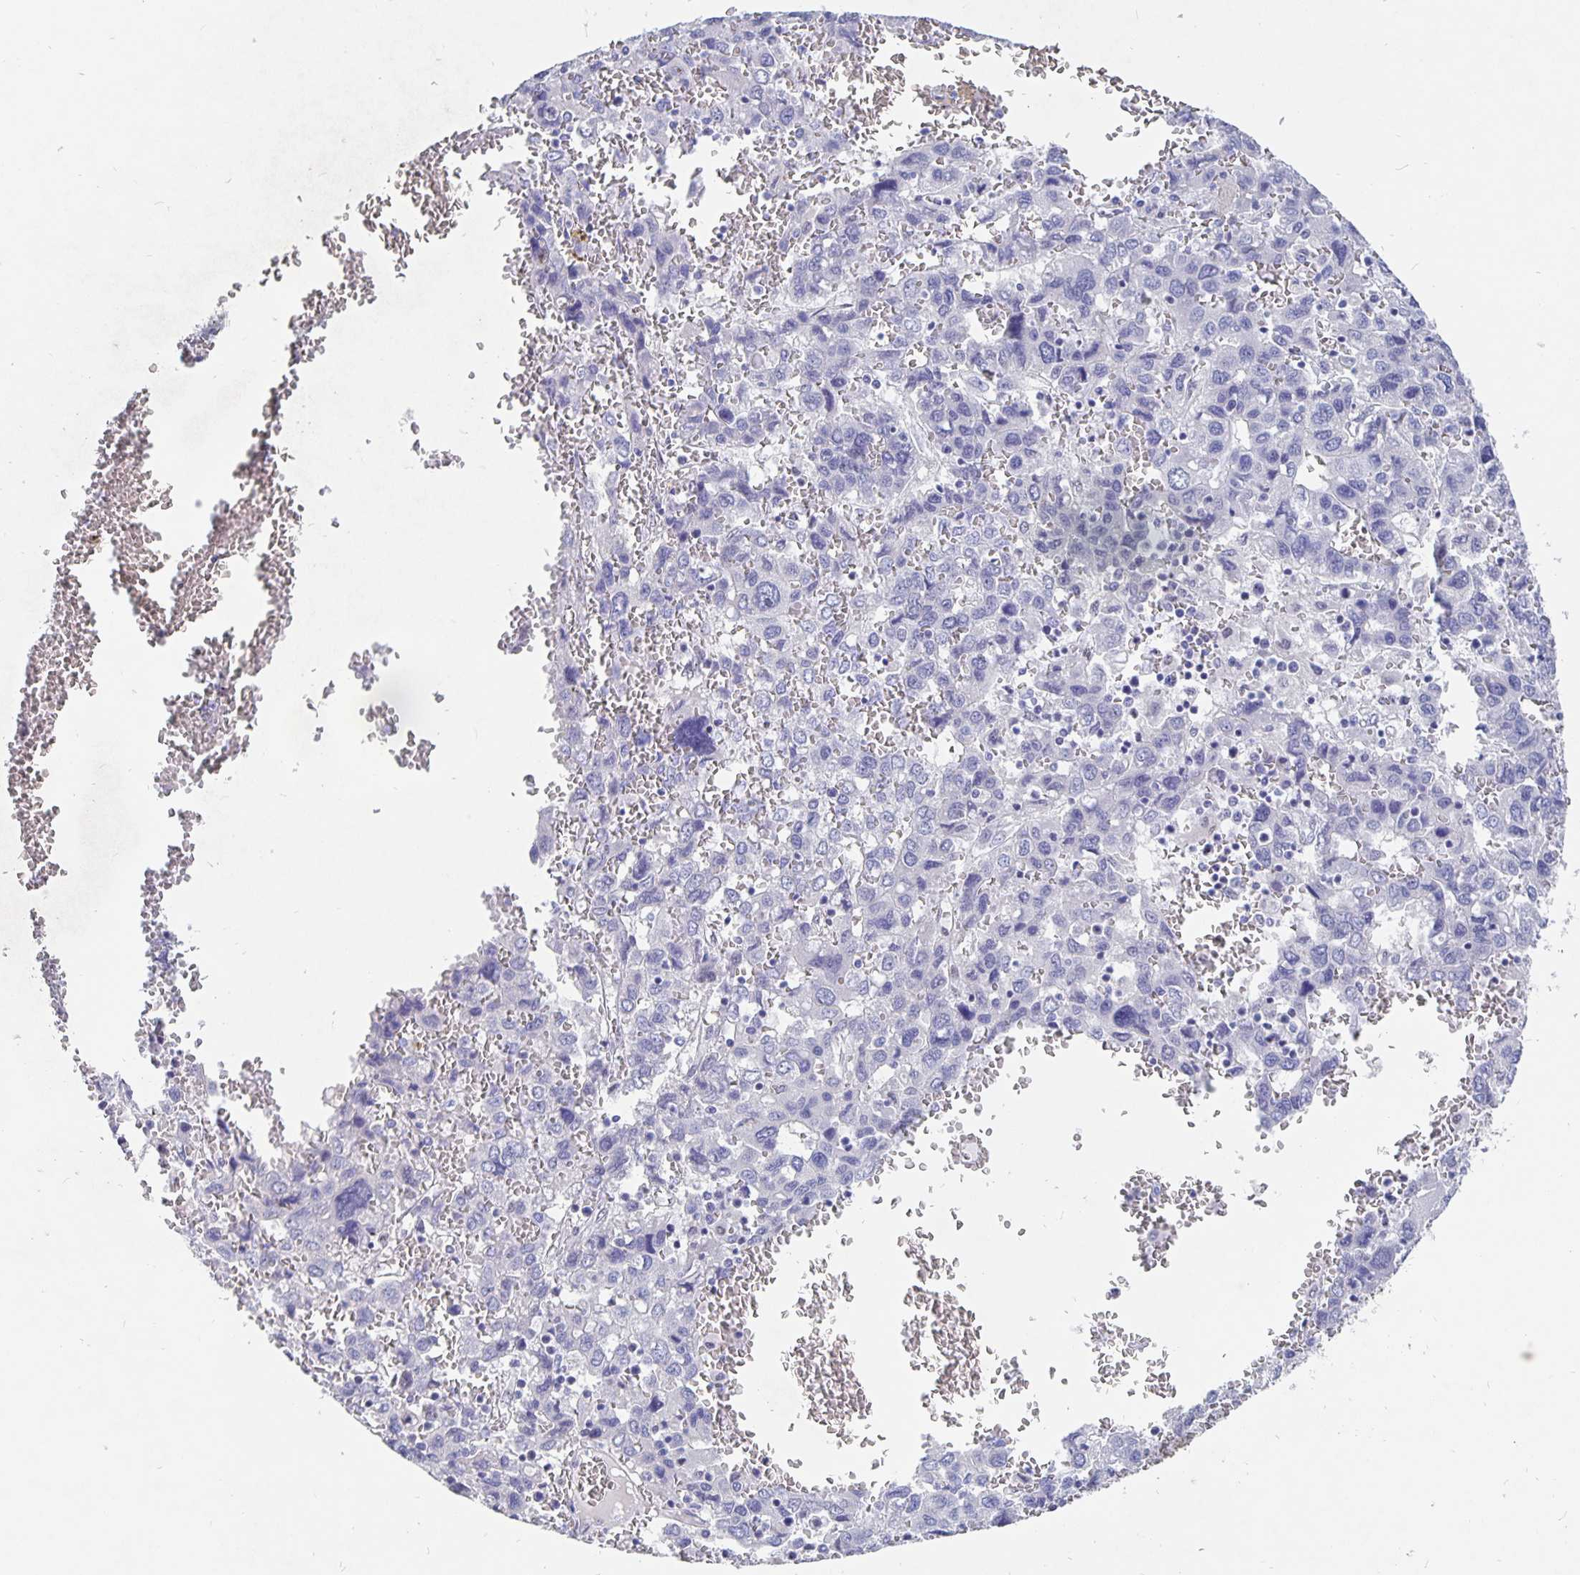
{"staining": {"intensity": "negative", "quantity": "none", "location": "none"}, "tissue": "liver cancer", "cell_type": "Tumor cells", "image_type": "cancer", "snomed": [{"axis": "morphology", "description": "Carcinoma, Hepatocellular, NOS"}, {"axis": "topography", "description": "Liver"}], "caption": "Protein analysis of liver cancer (hepatocellular carcinoma) demonstrates no significant staining in tumor cells.", "gene": "SMOC1", "patient": {"sex": "male", "age": 69}}